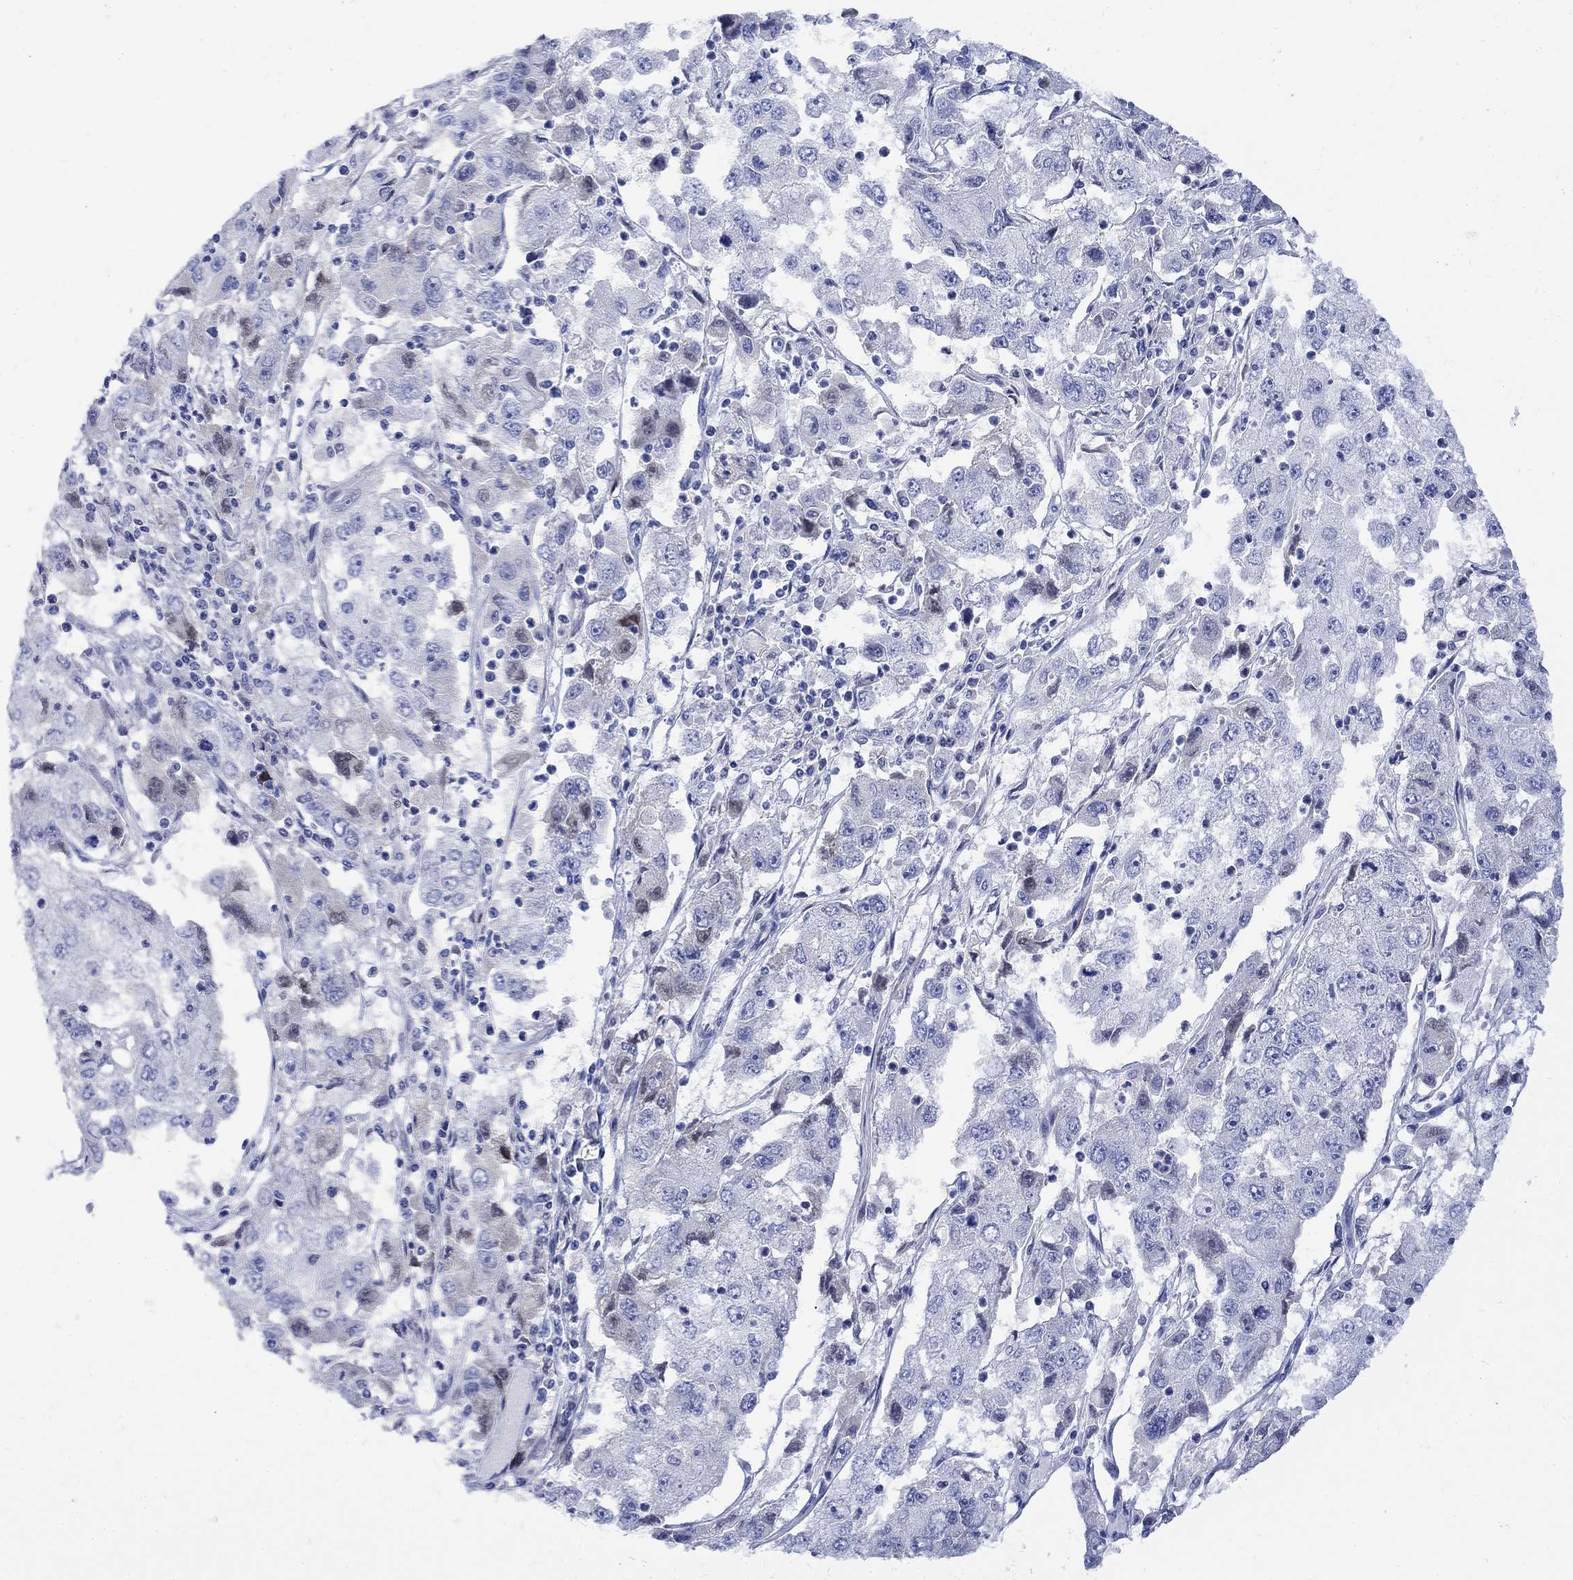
{"staining": {"intensity": "negative", "quantity": "none", "location": "none"}, "tissue": "cervical cancer", "cell_type": "Tumor cells", "image_type": "cancer", "snomed": [{"axis": "morphology", "description": "Squamous cell carcinoma, NOS"}, {"axis": "topography", "description": "Cervix"}], "caption": "Image shows no significant protein expression in tumor cells of squamous cell carcinoma (cervical).", "gene": "MYL1", "patient": {"sex": "female", "age": 36}}